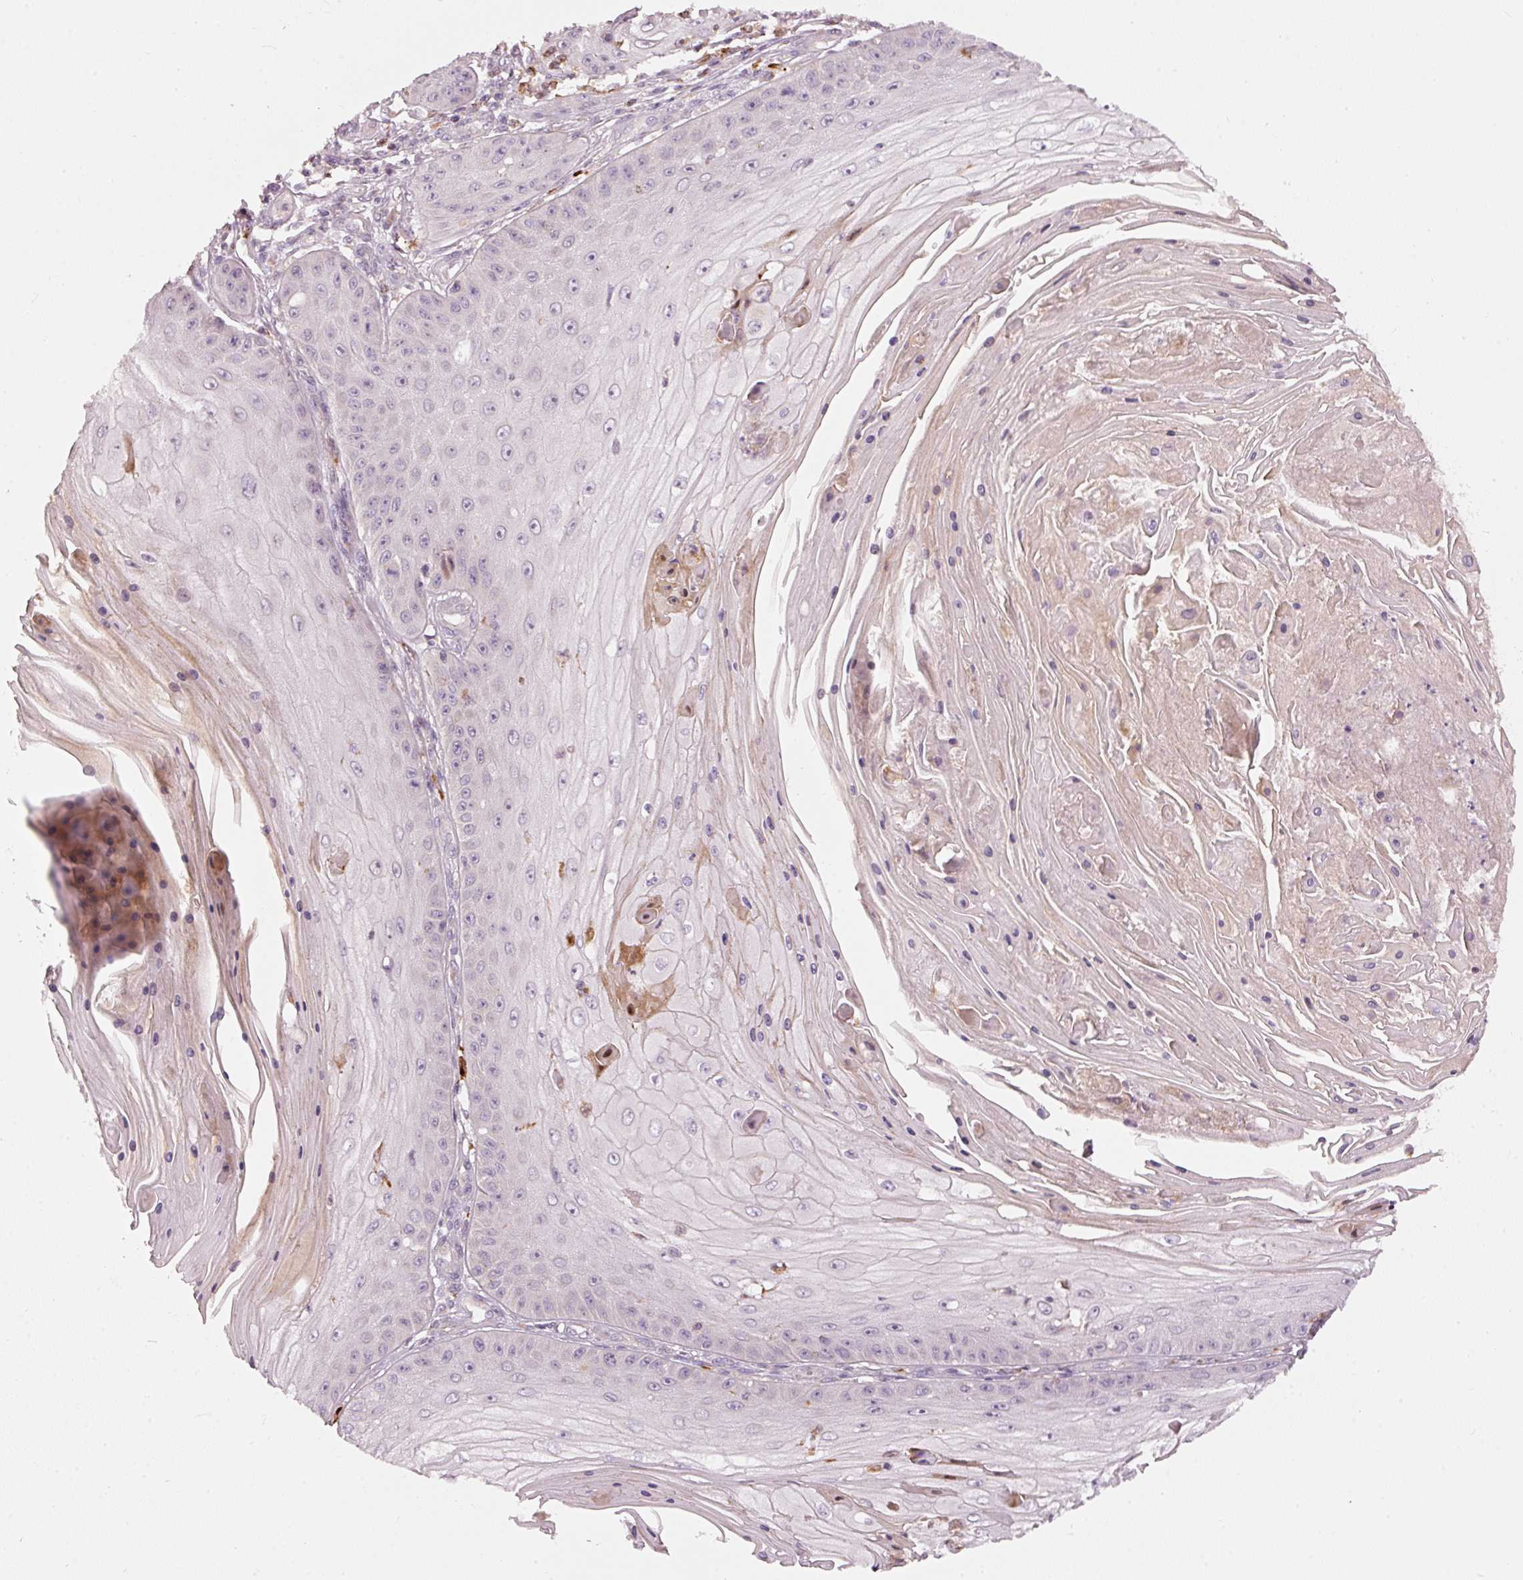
{"staining": {"intensity": "negative", "quantity": "none", "location": "none"}, "tissue": "skin cancer", "cell_type": "Tumor cells", "image_type": "cancer", "snomed": [{"axis": "morphology", "description": "Squamous cell carcinoma, NOS"}, {"axis": "topography", "description": "Skin"}], "caption": "An image of skin squamous cell carcinoma stained for a protein shows no brown staining in tumor cells.", "gene": "KLHL21", "patient": {"sex": "male", "age": 70}}